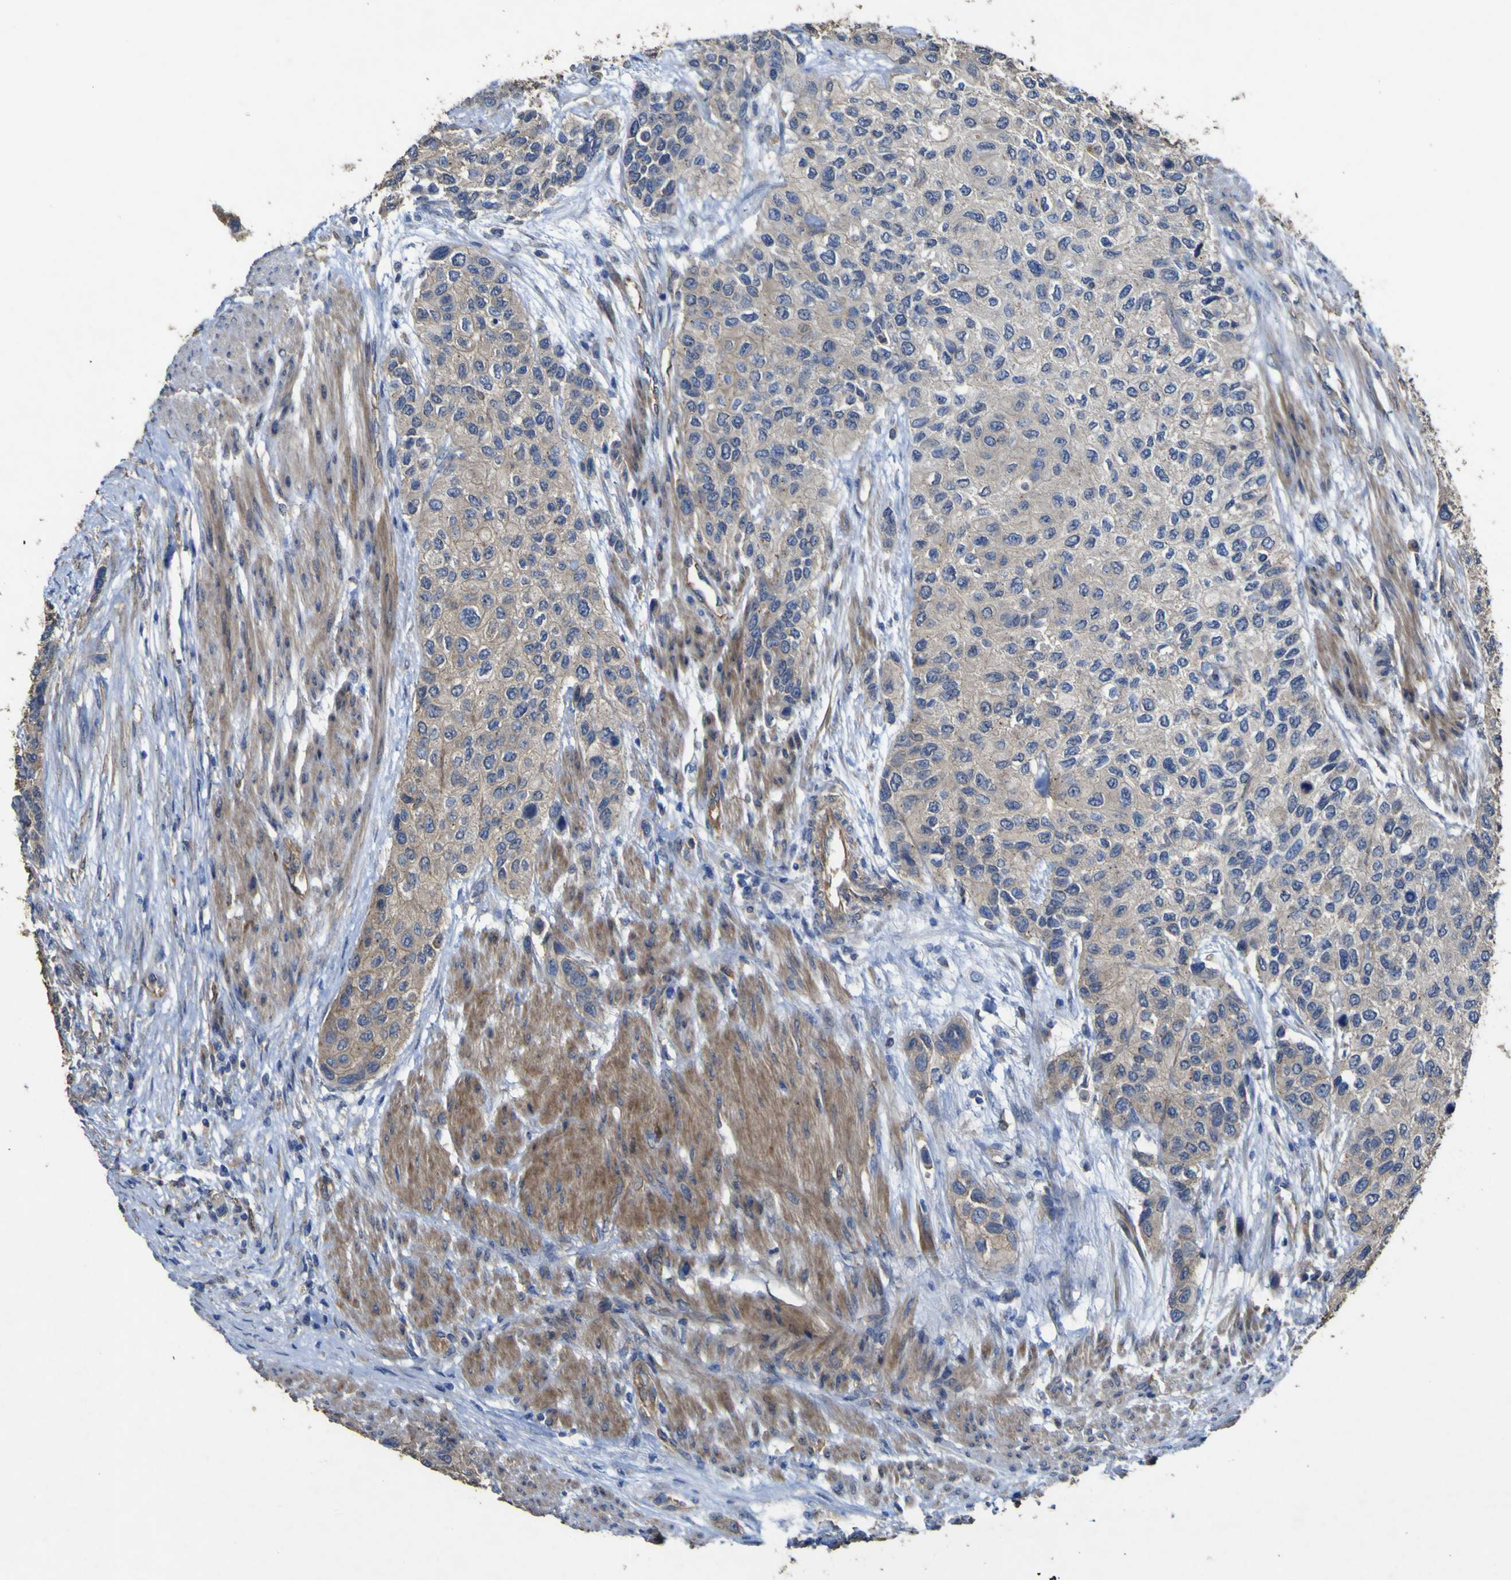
{"staining": {"intensity": "weak", "quantity": ">75%", "location": "cytoplasmic/membranous"}, "tissue": "urothelial cancer", "cell_type": "Tumor cells", "image_type": "cancer", "snomed": [{"axis": "morphology", "description": "Urothelial carcinoma, High grade"}, {"axis": "topography", "description": "Urinary bladder"}], "caption": "Immunohistochemistry (IHC) histopathology image of neoplastic tissue: human urothelial cancer stained using immunohistochemistry reveals low levels of weak protein expression localized specifically in the cytoplasmic/membranous of tumor cells, appearing as a cytoplasmic/membranous brown color.", "gene": "TNFSF15", "patient": {"sex": "female", "age": 56}}